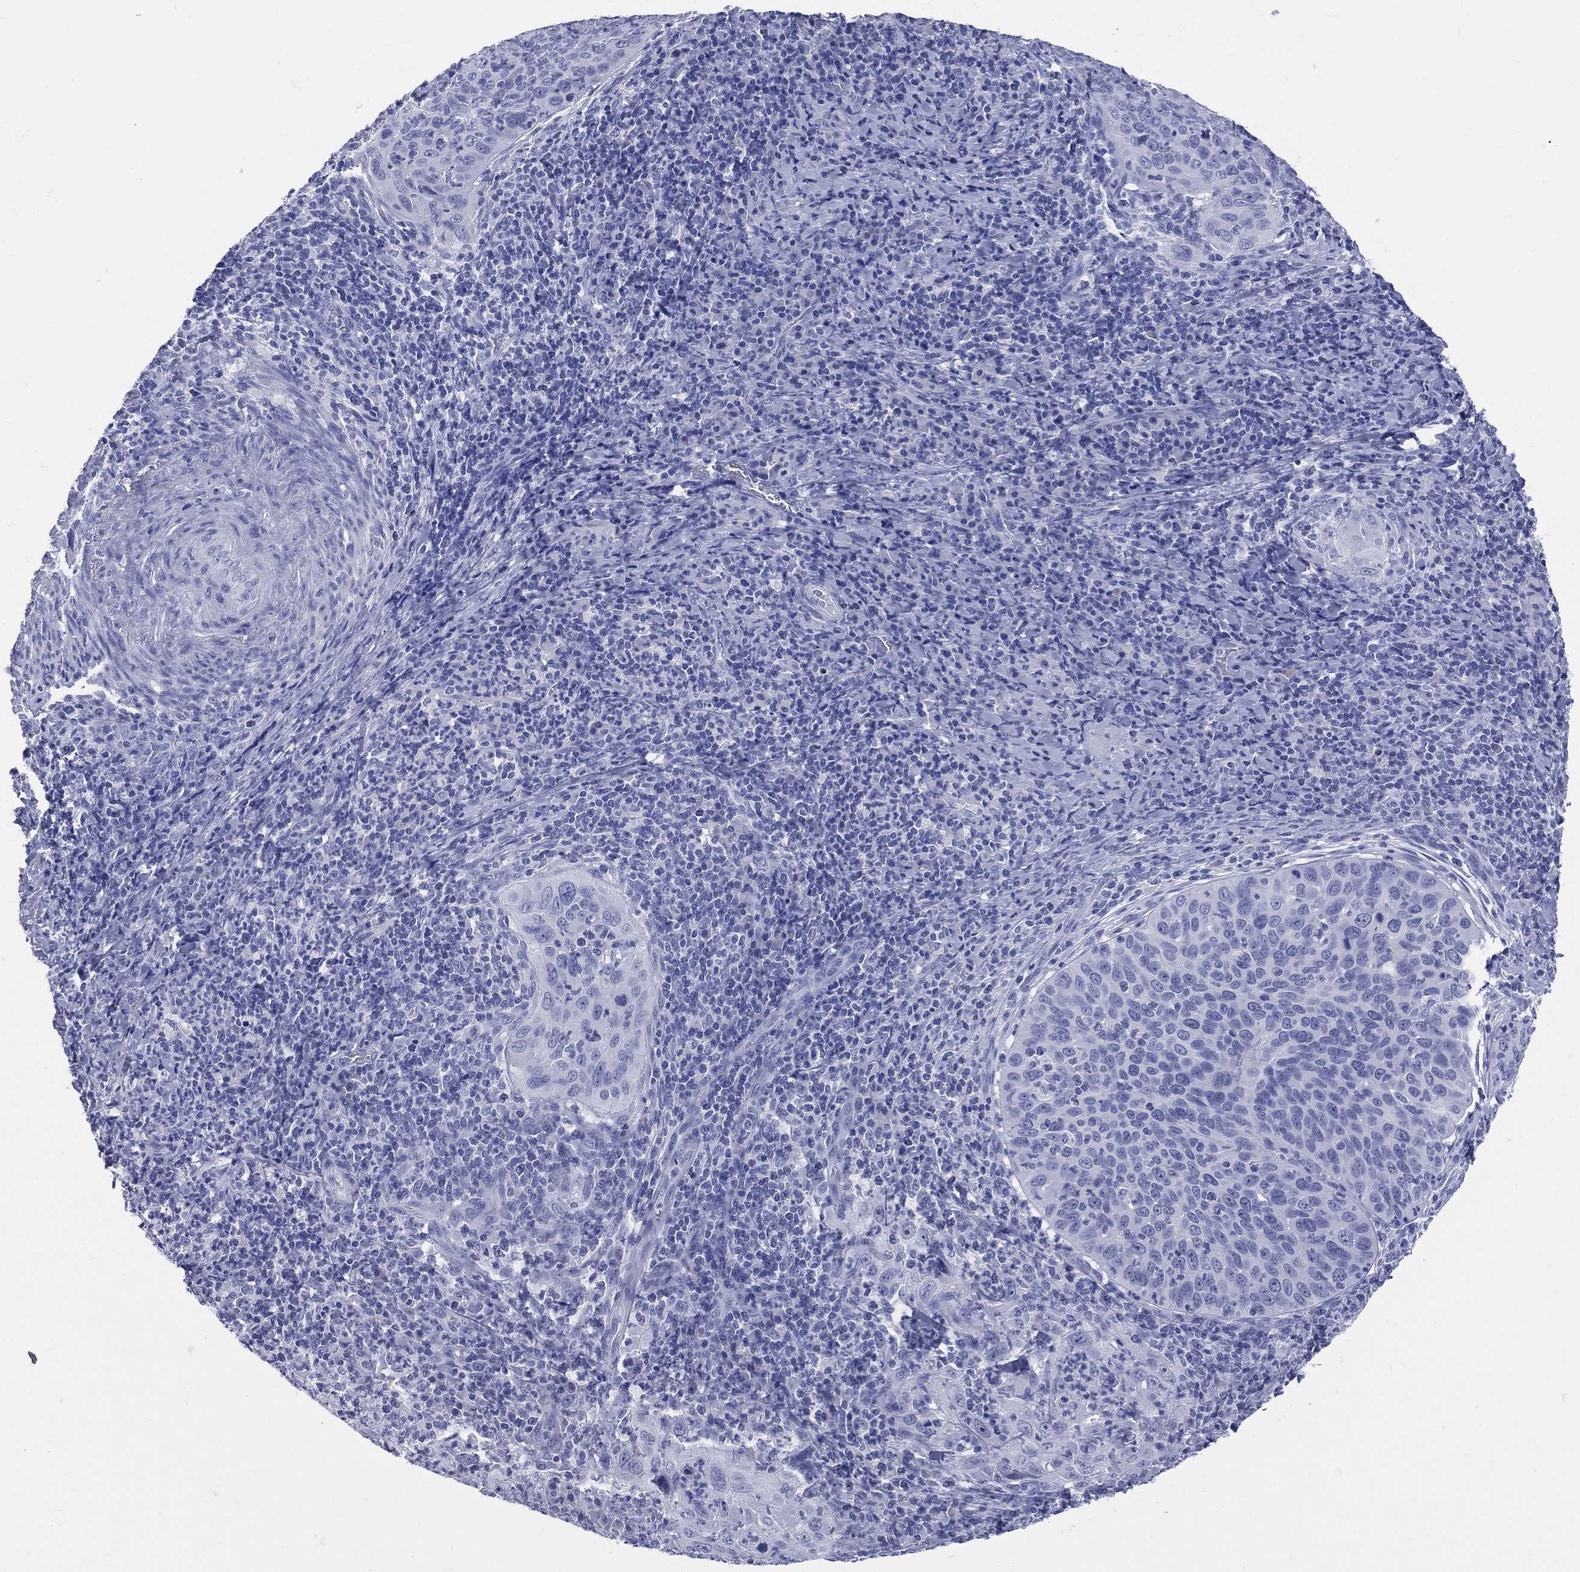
{"staining": {"intensity": "negative", "quantity": "none", "location": "none"}, "tissue": "cervical cancer", "cell_type": "Tumor cells", "image_type": "cancer", "snomed": [{"axis": "morphology", "description": "Squamous cell carcinoma, NOS"}, {"axis": "topography", "description": "Cervix"}], "caption": "Squamous cell carcinoma (cervical) was stained to show a protein in brown. There is no significant staining in tumor cells.", "gene": "CYLC1", "patient": {"sex": "female", "age": 26}}